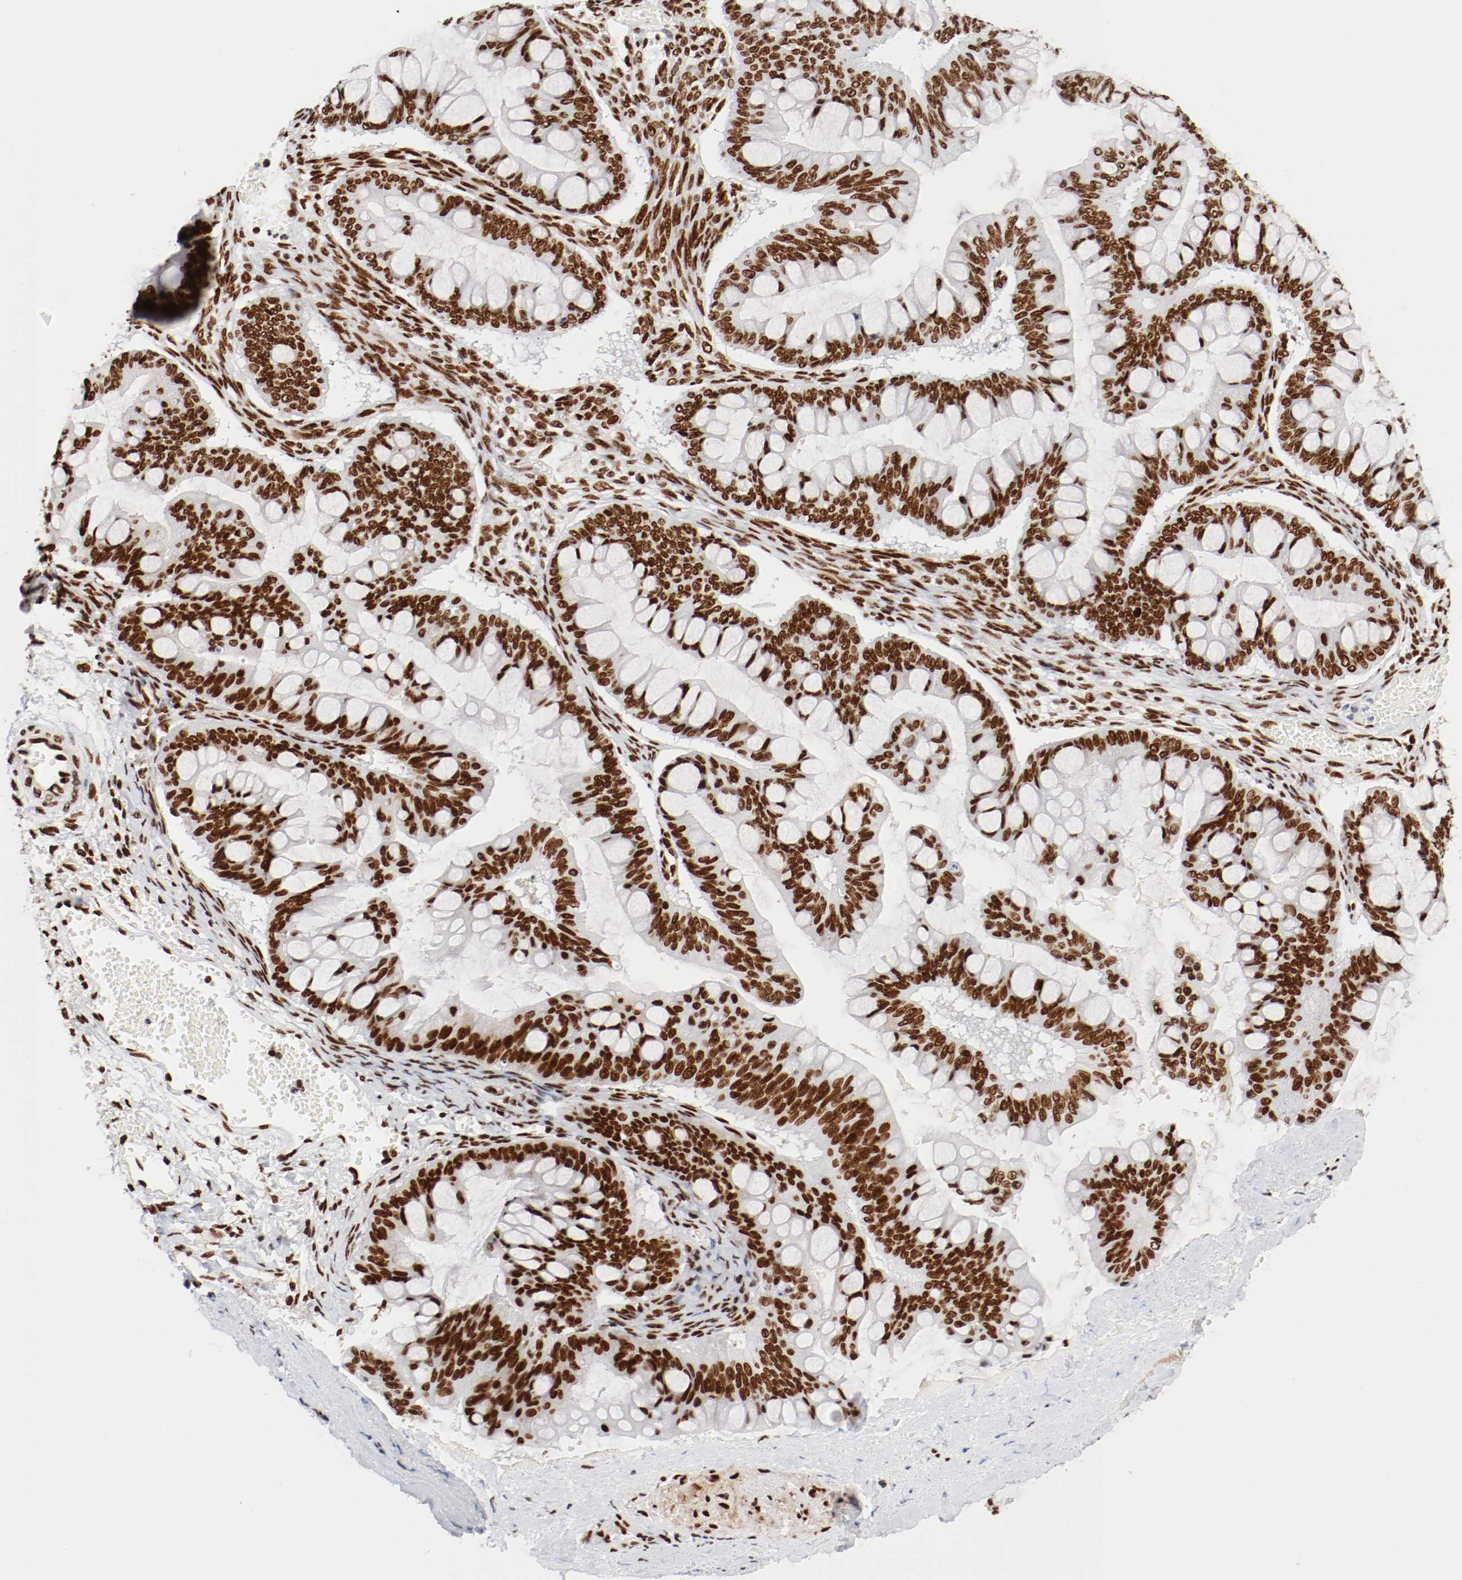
{"staining": {"intensity": "strong", "quantity": ">75%", "location": "nuclear"}, "tissue": "ovarian cancer", "cell_type": "Tumor cells", "image_type": "cancer", "snomed": [{"axis": "morphology", "description": "Cystadenocarcinoma, mucinous, NOS"}, {"axis": "topography", "description": "Ovary"}], "caption": "Ovarian mucinous cystadenocarcinoma stained for a protein exhibits strong nuclear positivity in tumor cells. The staining is performed using DAB brown chromogen to label protein expression. The nuclei are counter-stained blue using hematoxylin.", "gene": "CTBP1", "patient": {"sex": "female", "age": 73}}